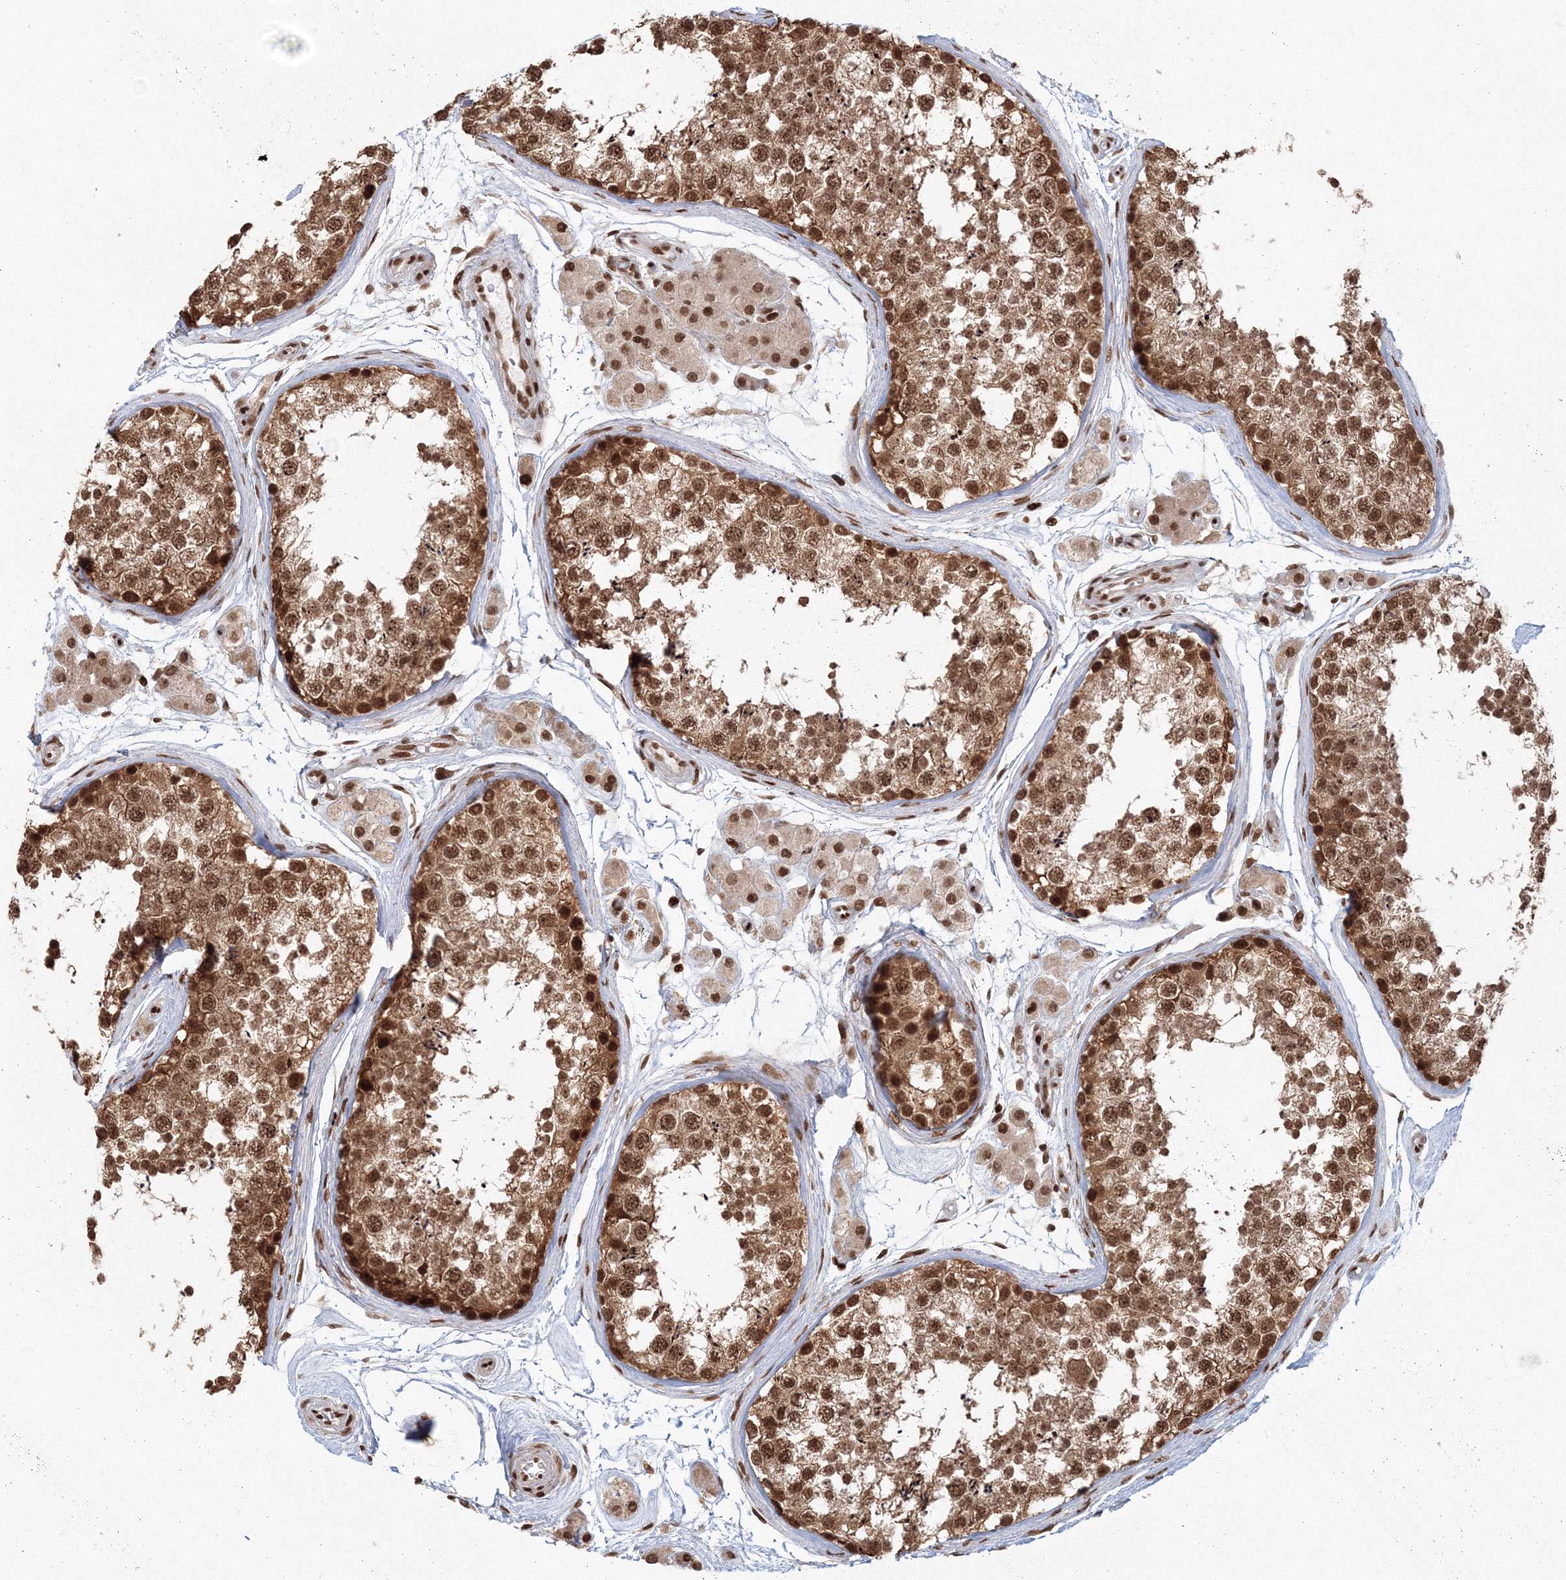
{"staining": {"intensity": "strong", "quantity": ">75%", "location": "cytoplasmic/membranous,nuclear"}, "tissue": "testis", "cell_type": "Cells in seminiferous ducts", "image_type": "normal", "snomed": [{"axis": "morphology", "description": "Normal tissue, NOS"}, {"axis": "topography", "description": "Testis"}], "caption": "High-power microscopy captured an immunohistochemistry (IHC) histopathology image of benign testis, revealing strong cytoplasmic/membranous,nuclear expression in approximately >75% of cells in seminiferous ducts. Using DAB (brown) and hematoxylin (blue) stains, captured at high magnification using brightfield microscopy.", "gene": "KIF20A", "patient": {"sex": "male", "age": 56}}